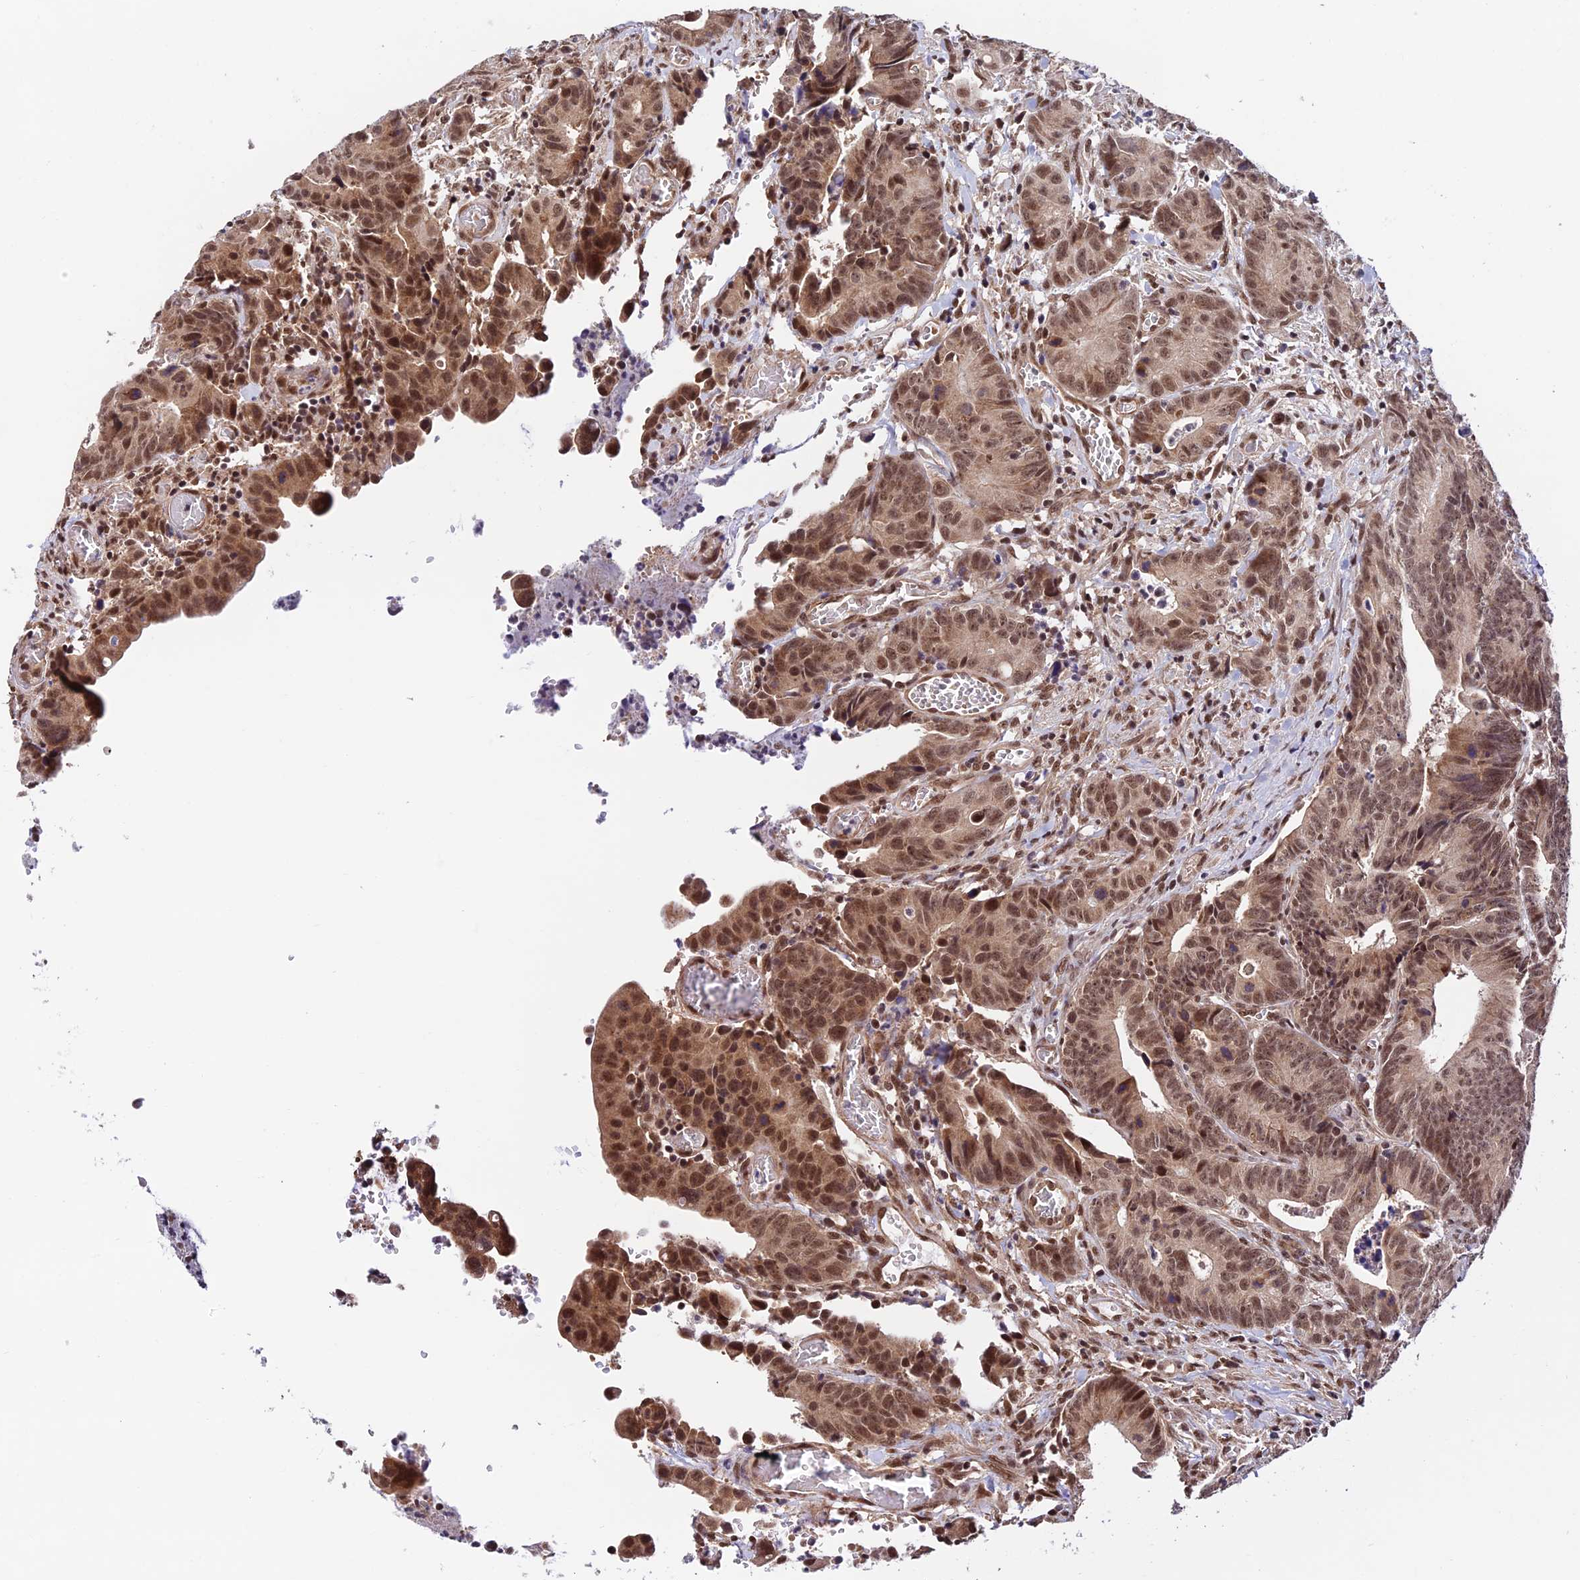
{"staining": {"intensity": "moderate", "quantity": ">75%", "location": "cytoplasmic/membranous,nuclear"}, "tissue": "colorectal cancer", "cell_type": "Tumor cells", "image_type": "cancer", "snomed": [{"axis": "morphology", "description": "Adenocarcinoma, NOS"}, {"axis": "topography", "description": "Colon"}], "caption": "Brown immunohistochemical staining in human colorectal adenocarcinoma reveals moderate cytoplasmic/membranous and nuclear positivity in about >75% of tumor cells.", "gene": "RBM42", "patient": {"sex": "female", "age": 57}}